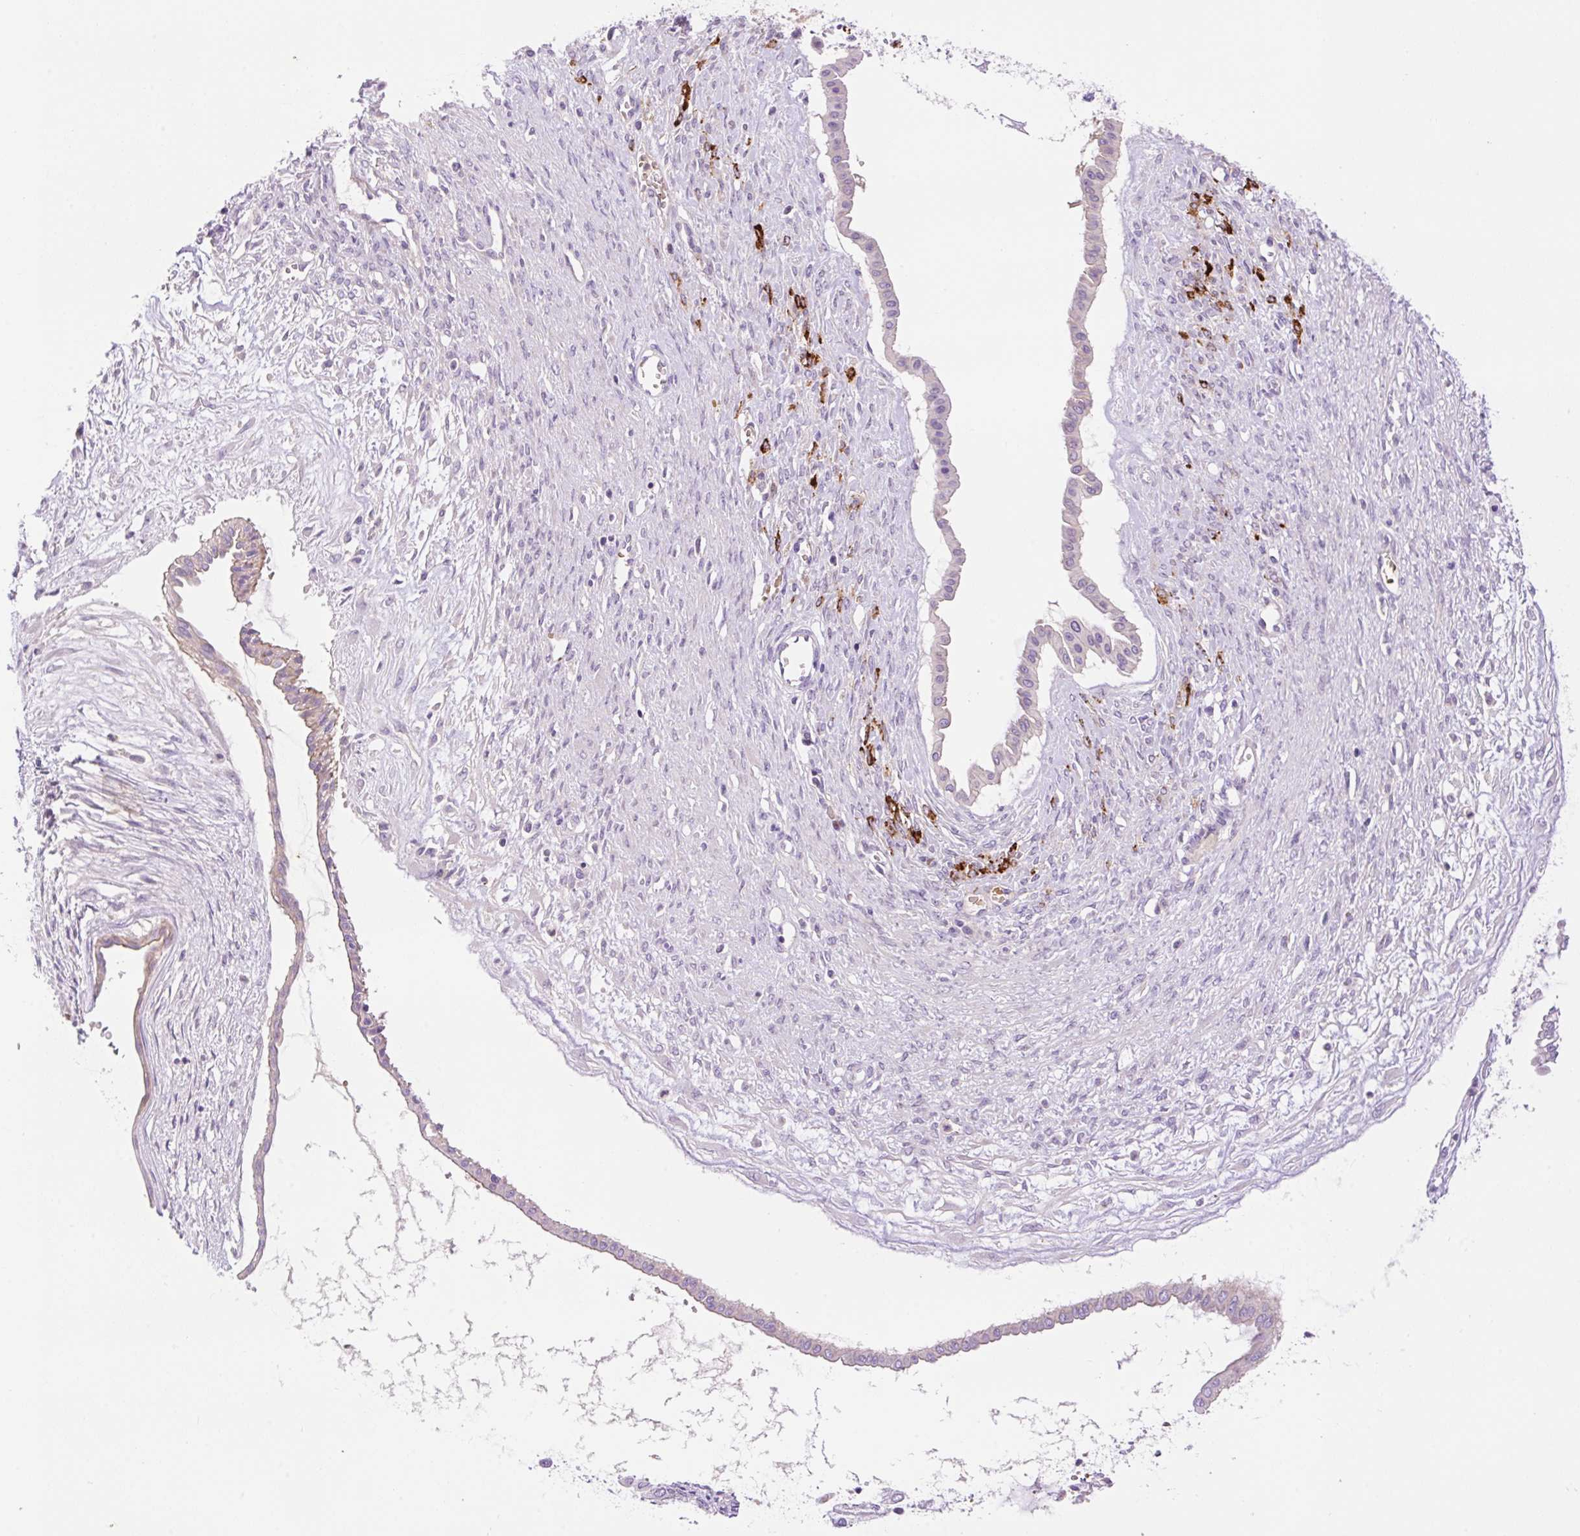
{"staining": {"intensity": "negative", "quantity": "none", "location": "none"}, "tissue": "ovarian cancer", "cell_type": "Tumor cells", "image_type": "cancer", "snomed": [{"axis": "morphology", "description": "Cystadenocarcinoma, mucinous, NOS"}, {"axis": "topography", "description": "Ovary"}], "caption": "Immunohistochemistry histopathology image of human mucinous cystadenocarcinoma (ovarian) stained for a protein (brown), which demonstrates no staining in tumor cells.", "gene": "LHFPL5", "patient": {"sex": "female", "age": 73}}